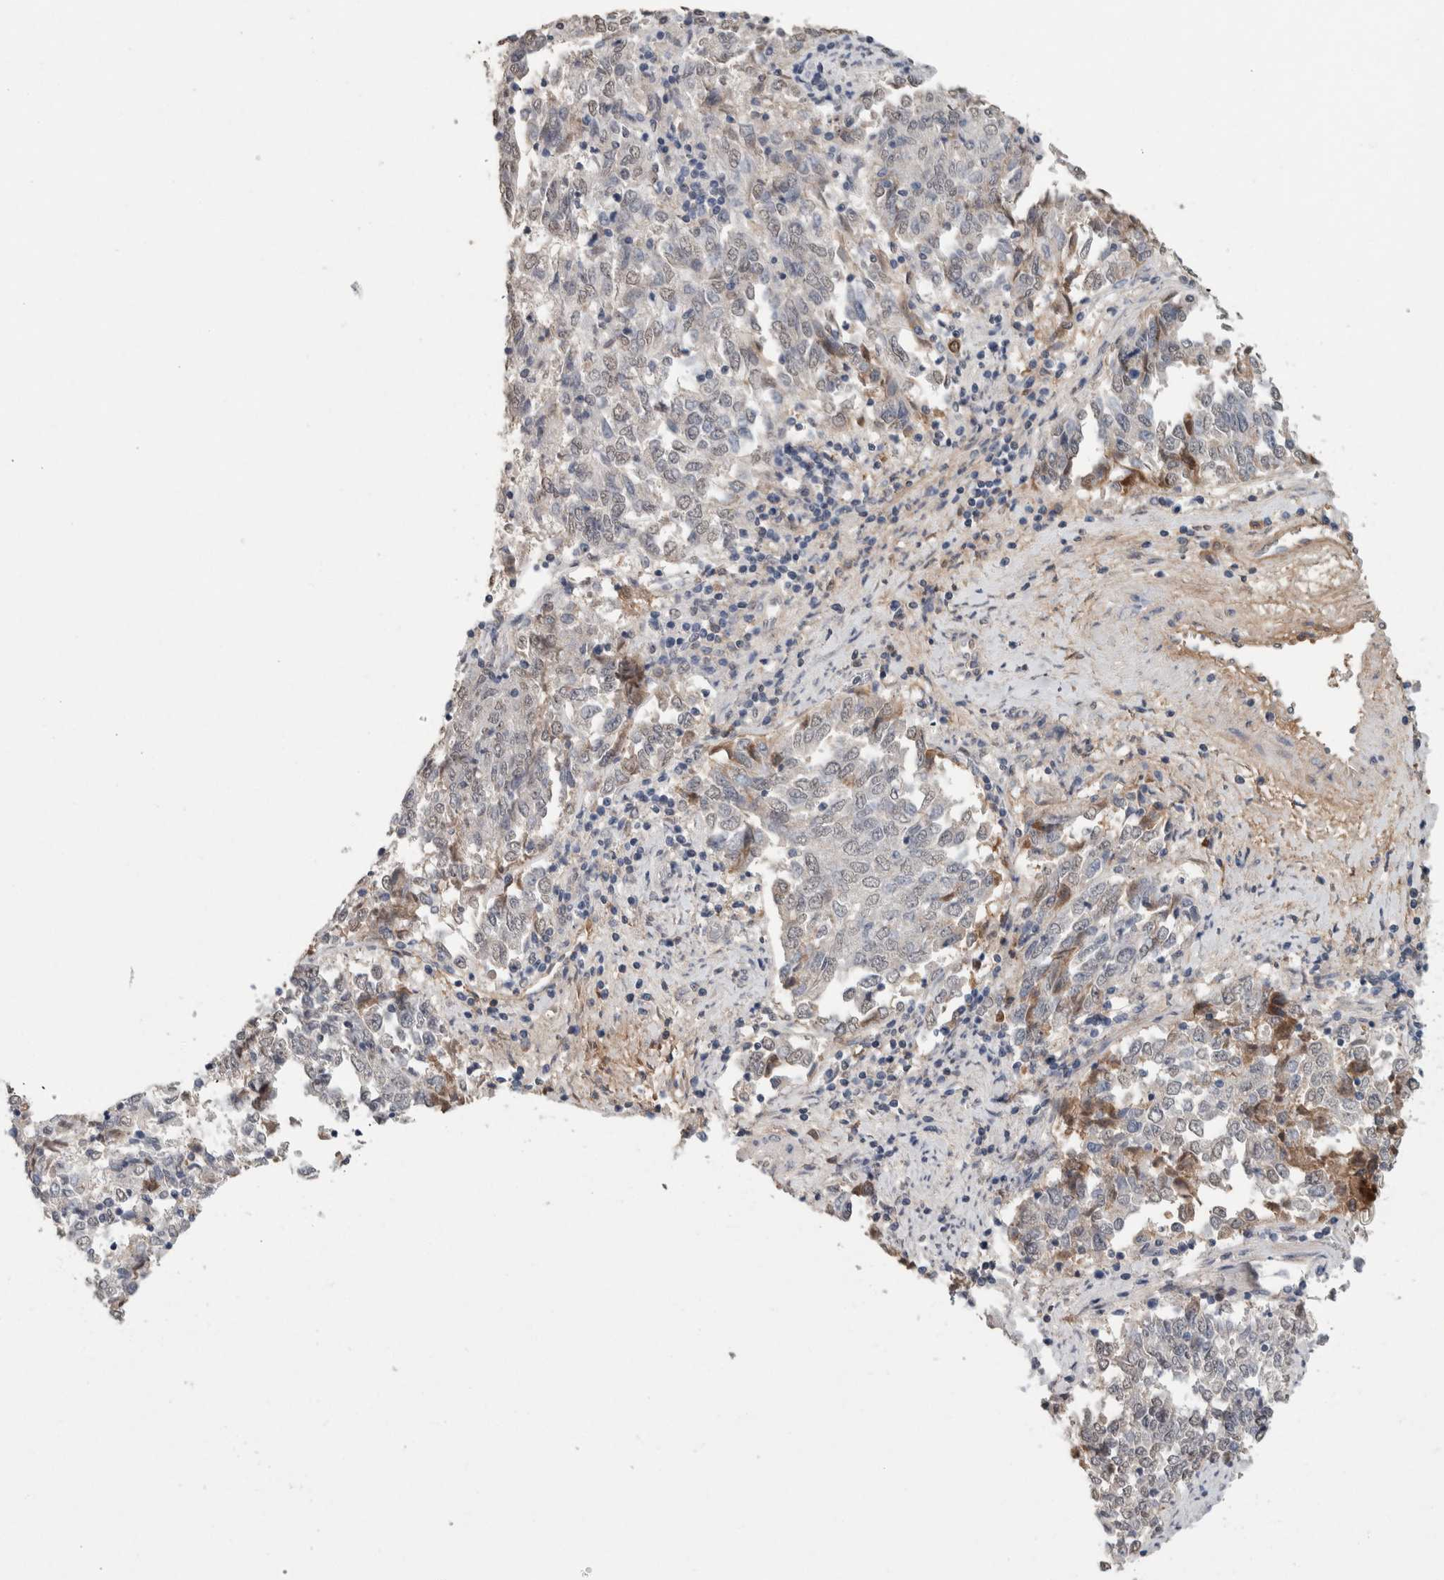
{"staining": {"intensity": "weak", "quantity": "<25%", "location": "cytoplasmic/membranous"}, "tissue": "endometrial cancer", "cell_type": "Tumor cells", "image_type": "cancer", "snomed": [{"axis": "morphology", "description": "Adenocarcinoma, NOS"}, {"axis": "topography", "description": "Endometrium"}], "caption": "This photomicrograph is of endometrial cancer (adenocarcinoma) stained with IHC to label a protein in brown with the nuclei are counter-stained blue. There is no positivity in tumor cells. (DAB (3,3'-diaminobenzidine) immunohistochemistry with hematoxylin counter stain).", "gene": "LTBP1", "patient": {"sex": "female", "age": 80}}